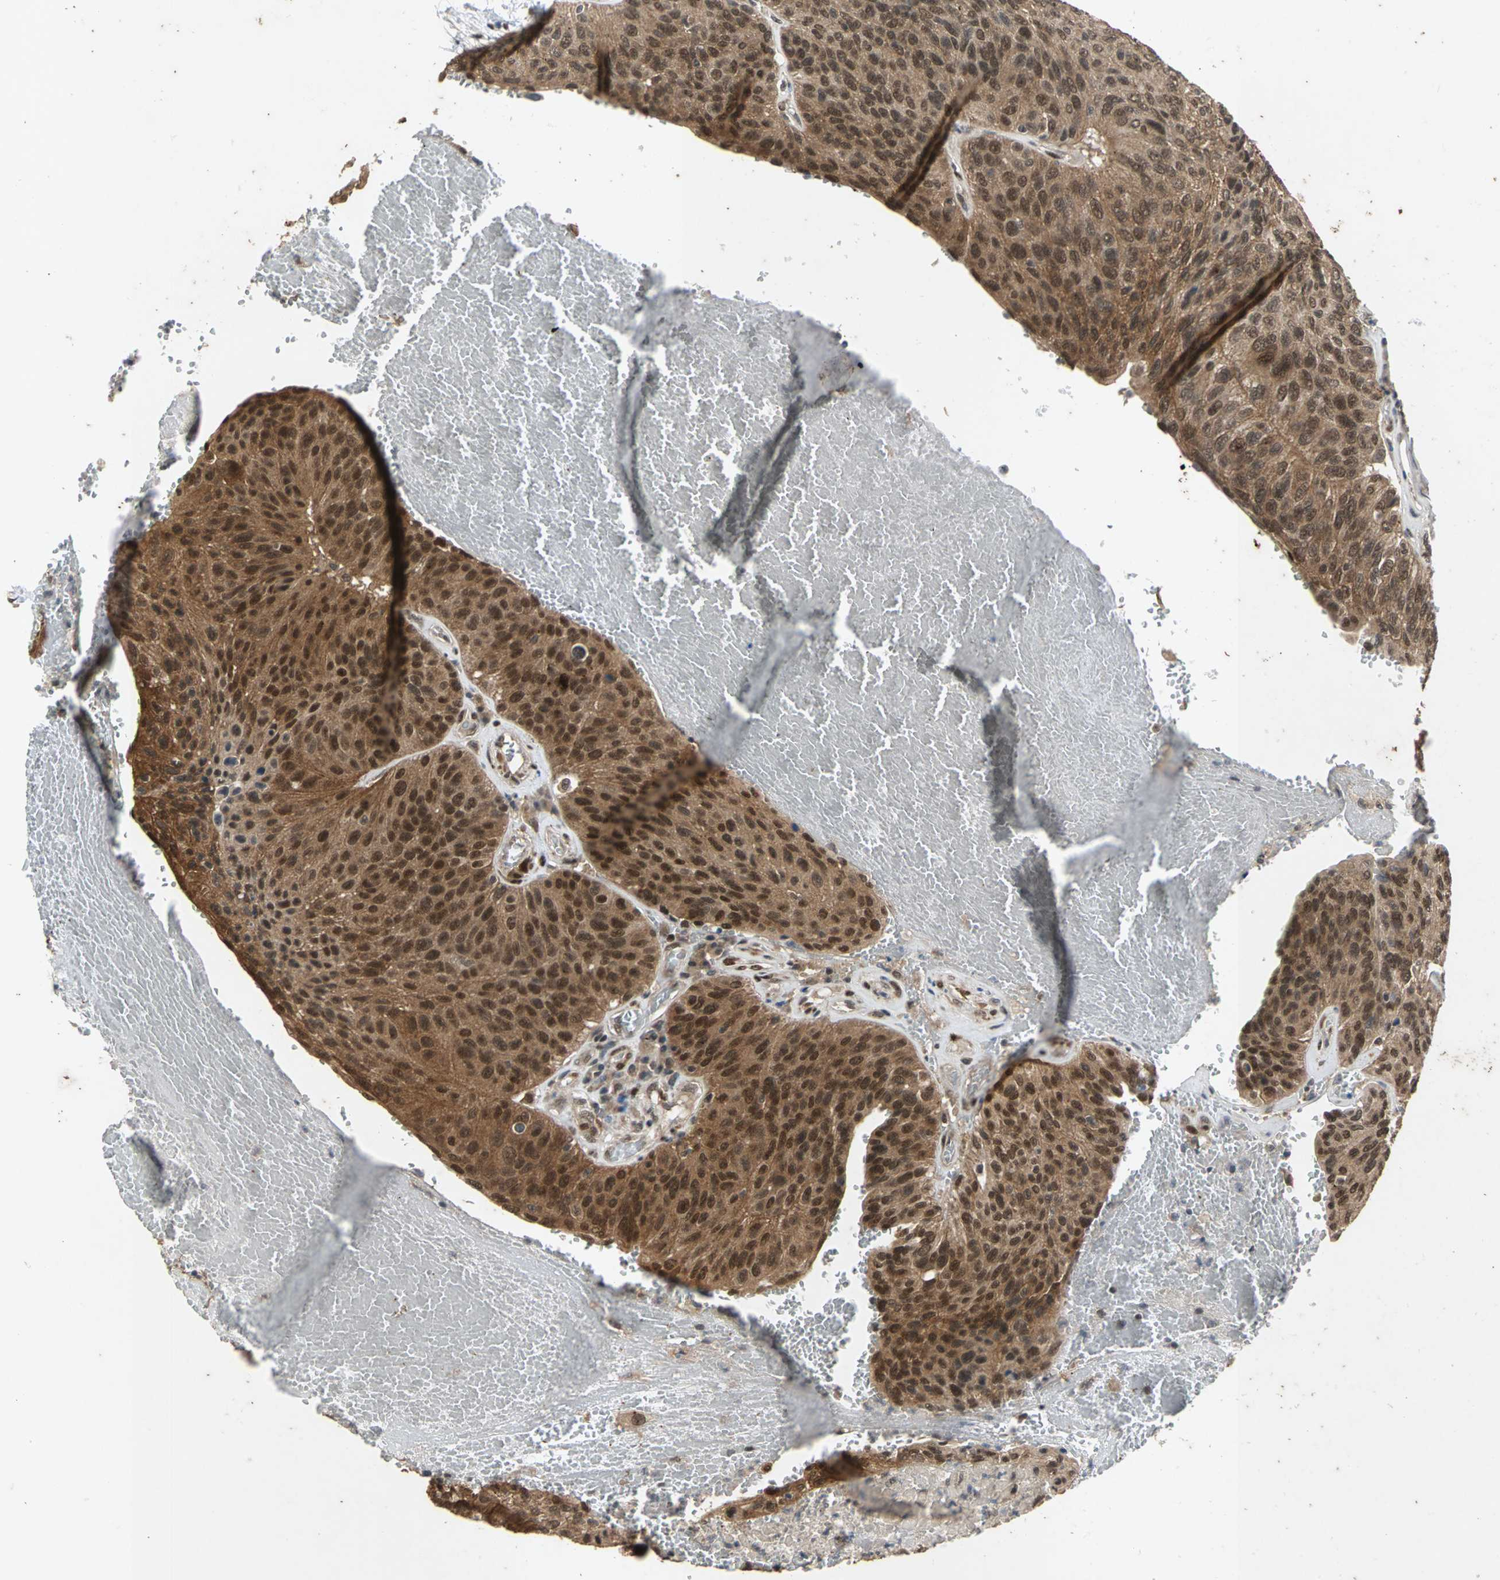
{"staining": {"intensity": "strong", "quantity": ">75%", "location": "cytoplasmic/membranous,nuclear"}, "tissue": "urothelial cancer", "cell_type": "Tumor cells", "image_type": "cancer", "snomed": [{"axis": "morphology", "description": "Urothelial carcinoma, High grade"}, {"axis": "topography", "description": "Urinary bladder"}], "caption": "Tumor cells exhibit high levels of strong cytoplasmic/membranous and nuclear positivity in approximately >75% of cells in urothelial cancer.", "gene": "NOTCH3", "patient": {"sex": "male", "age": 66}}